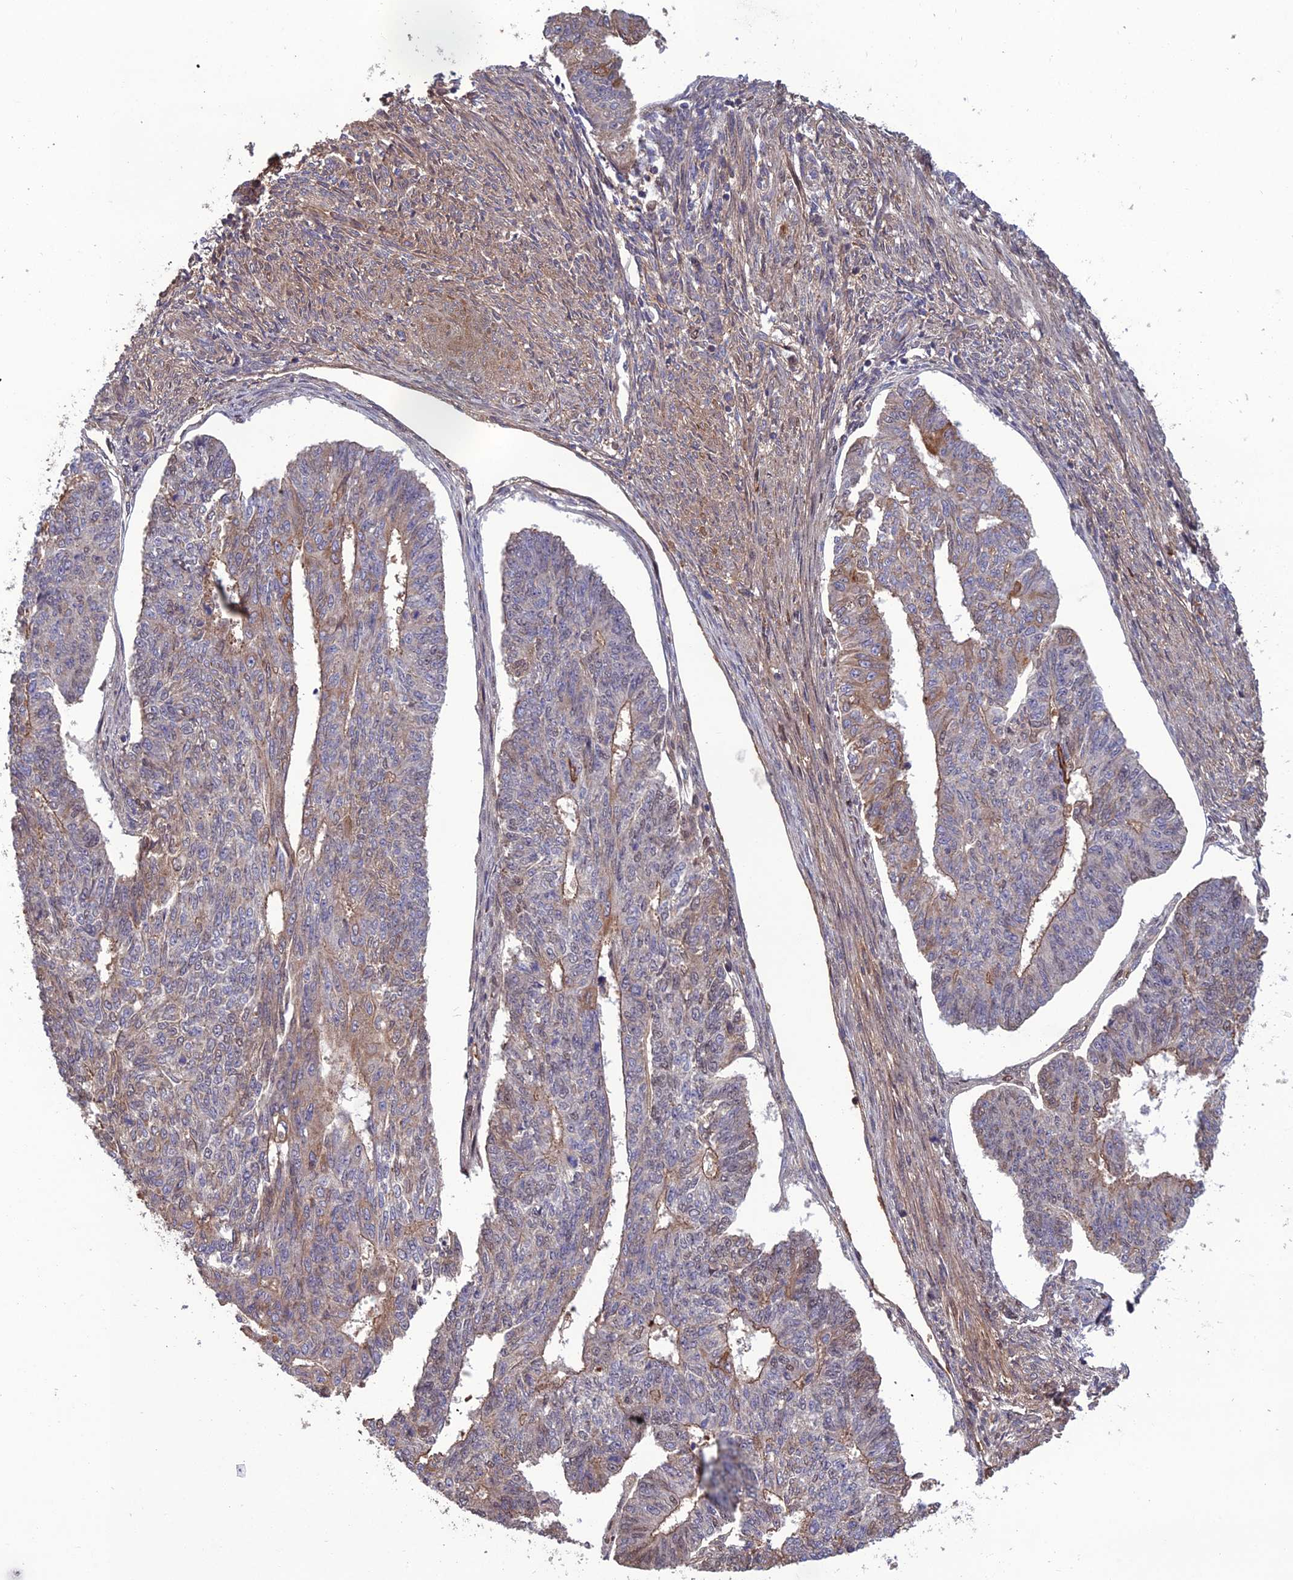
{"staining": {"intensity": "moderate", "quantity": "<25%", "location": "cytoplasmic/membranous"}, "tissue": "endometrial cancer", "cell_type": "Tumor cells", "image_type": "cancer", "snomed": [{"axis": "morphology", "description": "Adenocarcinoma, NOS"}, {"axis": "topography", "description": "Endometrium"}], "caption": "IHC of endometrial cancer (adenocarcinoma) displays low levels of moderate cytoplasmic/membranous staining in about <25% of tumor cells. (IHC, brightfield microscopy, high magnification).", "gene": "GALR2", "patient": {"sex": "female", "age": 32}}